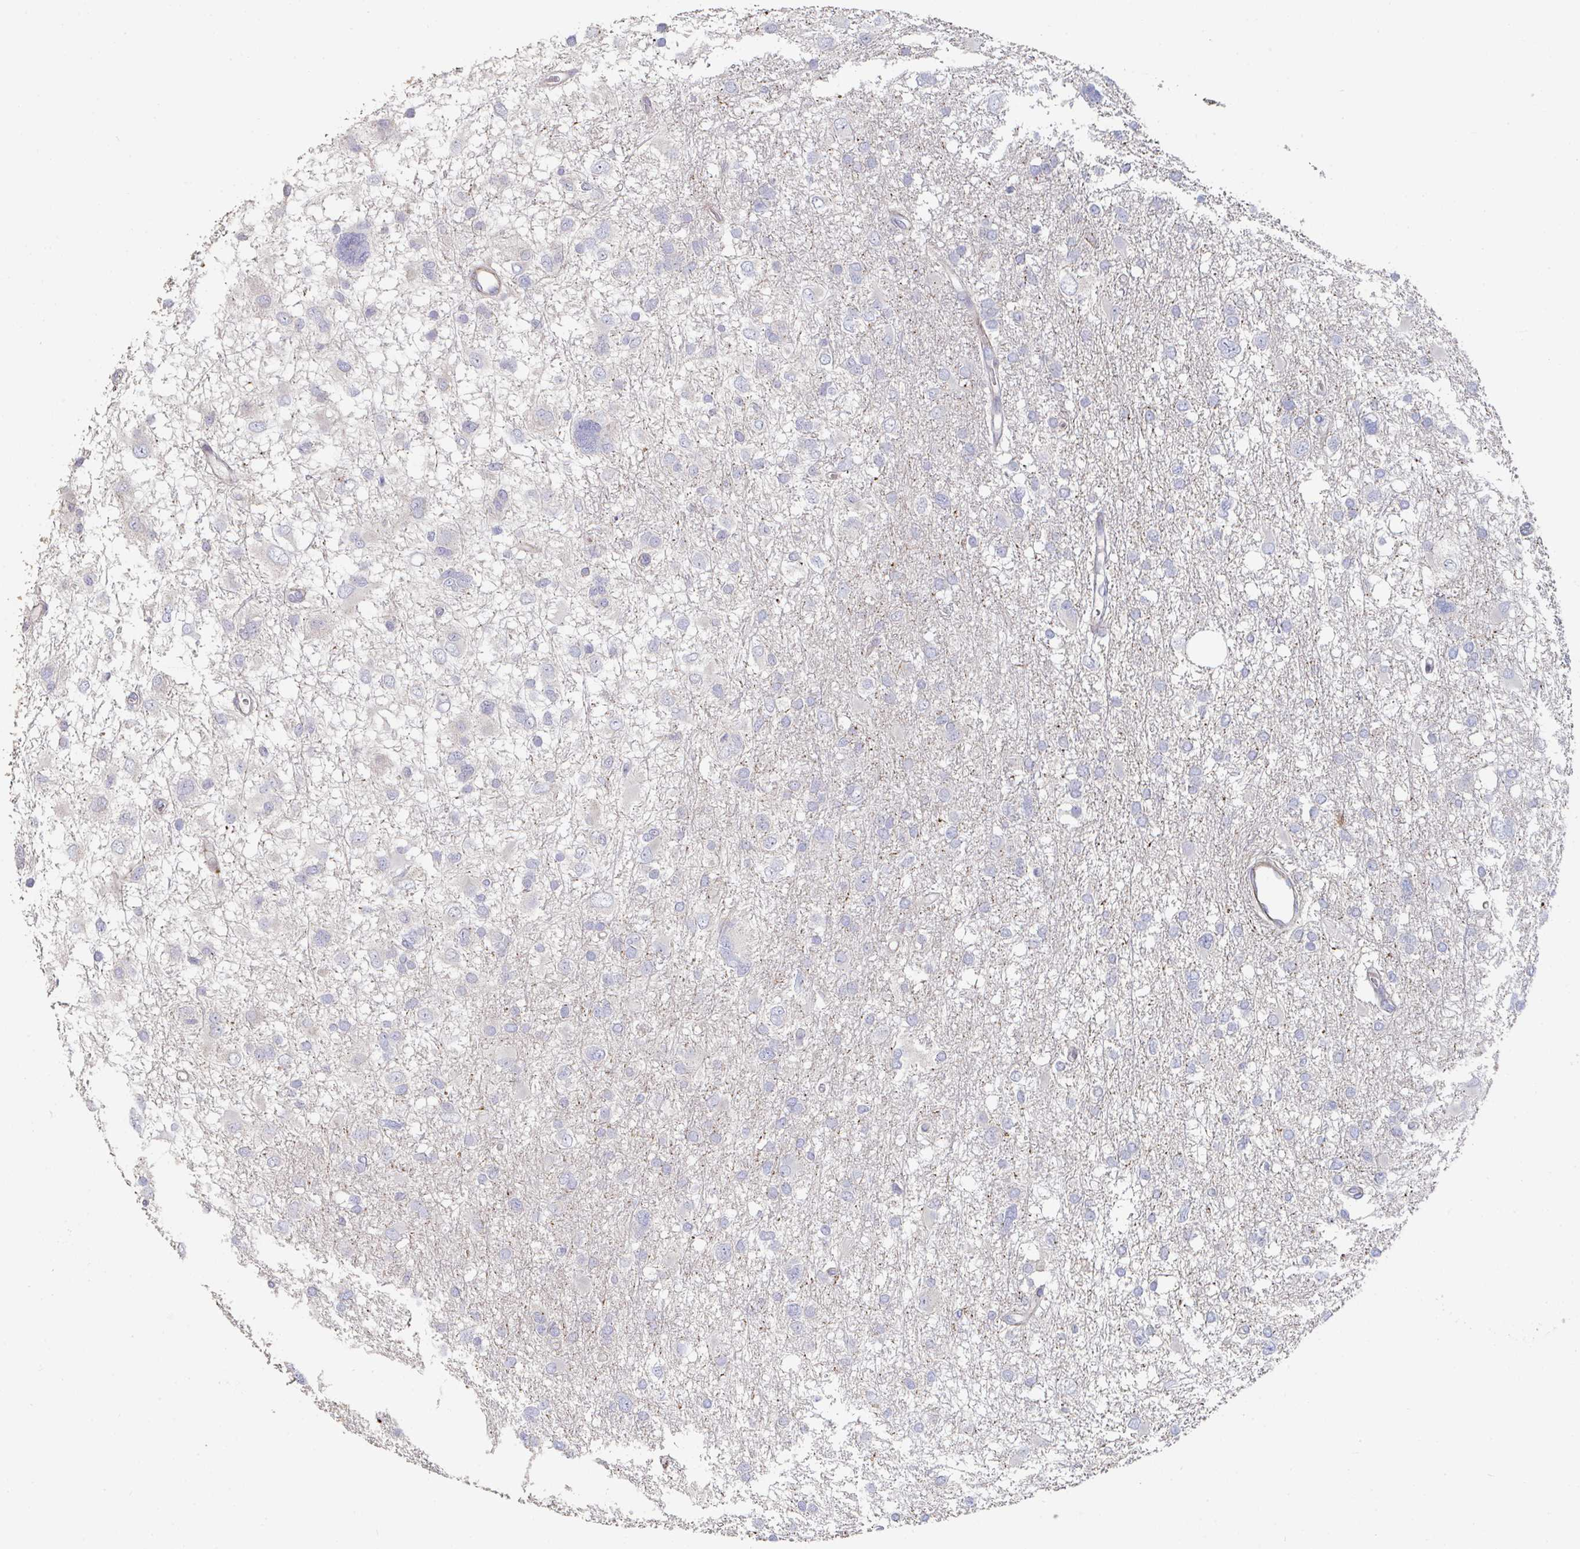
{"staining": {"intensity": "negative", "quantity": "none", "location": "none"}, "tissue": "glioma", "cell_type": "Tumor cells", "image_type": "cancer", "snomed": [{"axis": "morphology", "description": "Glioma, malignant, High grade"}, {"axis": "topography", "description": "Brain"}], "caption": "An image of malignant glioma (high-grade) stained for a protein displays no brown staining in tumor cells.", "gene": "FZD2", "patient": {"sex": "male", "age": 61}}